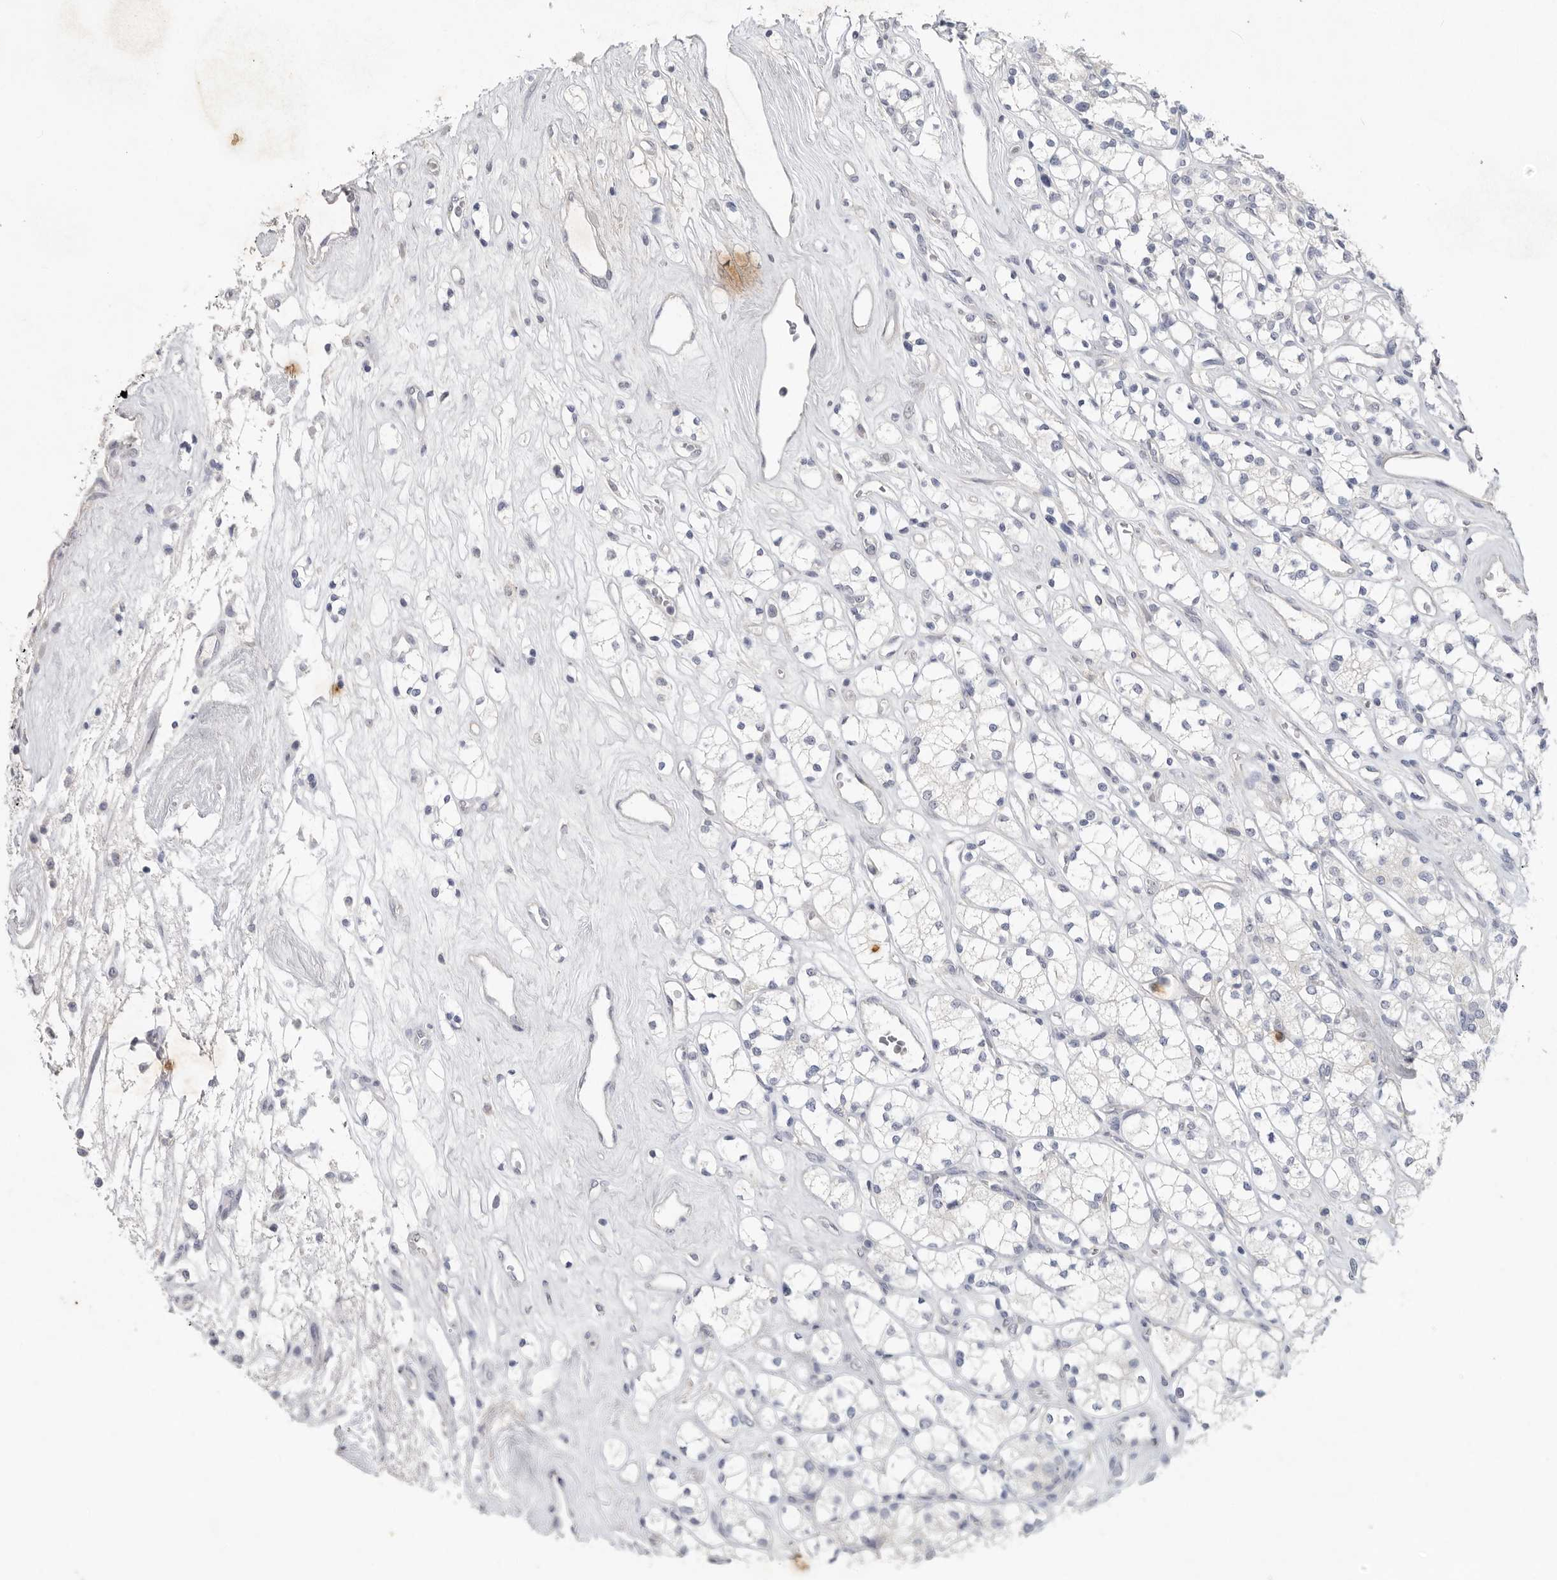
{"staining": {"intensity": "negative", "quantity": "none", "location": "none"}, "tissue": "renal cancer", "cell_type": "Tumor cells", "image_type": "cancer", "snomed": [{"axis": "morphology", "description": "Adenocarcinoma, NOS"}, {"axis": "topography", "description": "Kidney"}], "caption": "Protein analysis of renal cancer (adenocarcinoma) exhibits no significant staining in tumor cells.", "gene": "REG4", "patient": {"sex": "male", "age": 77}}